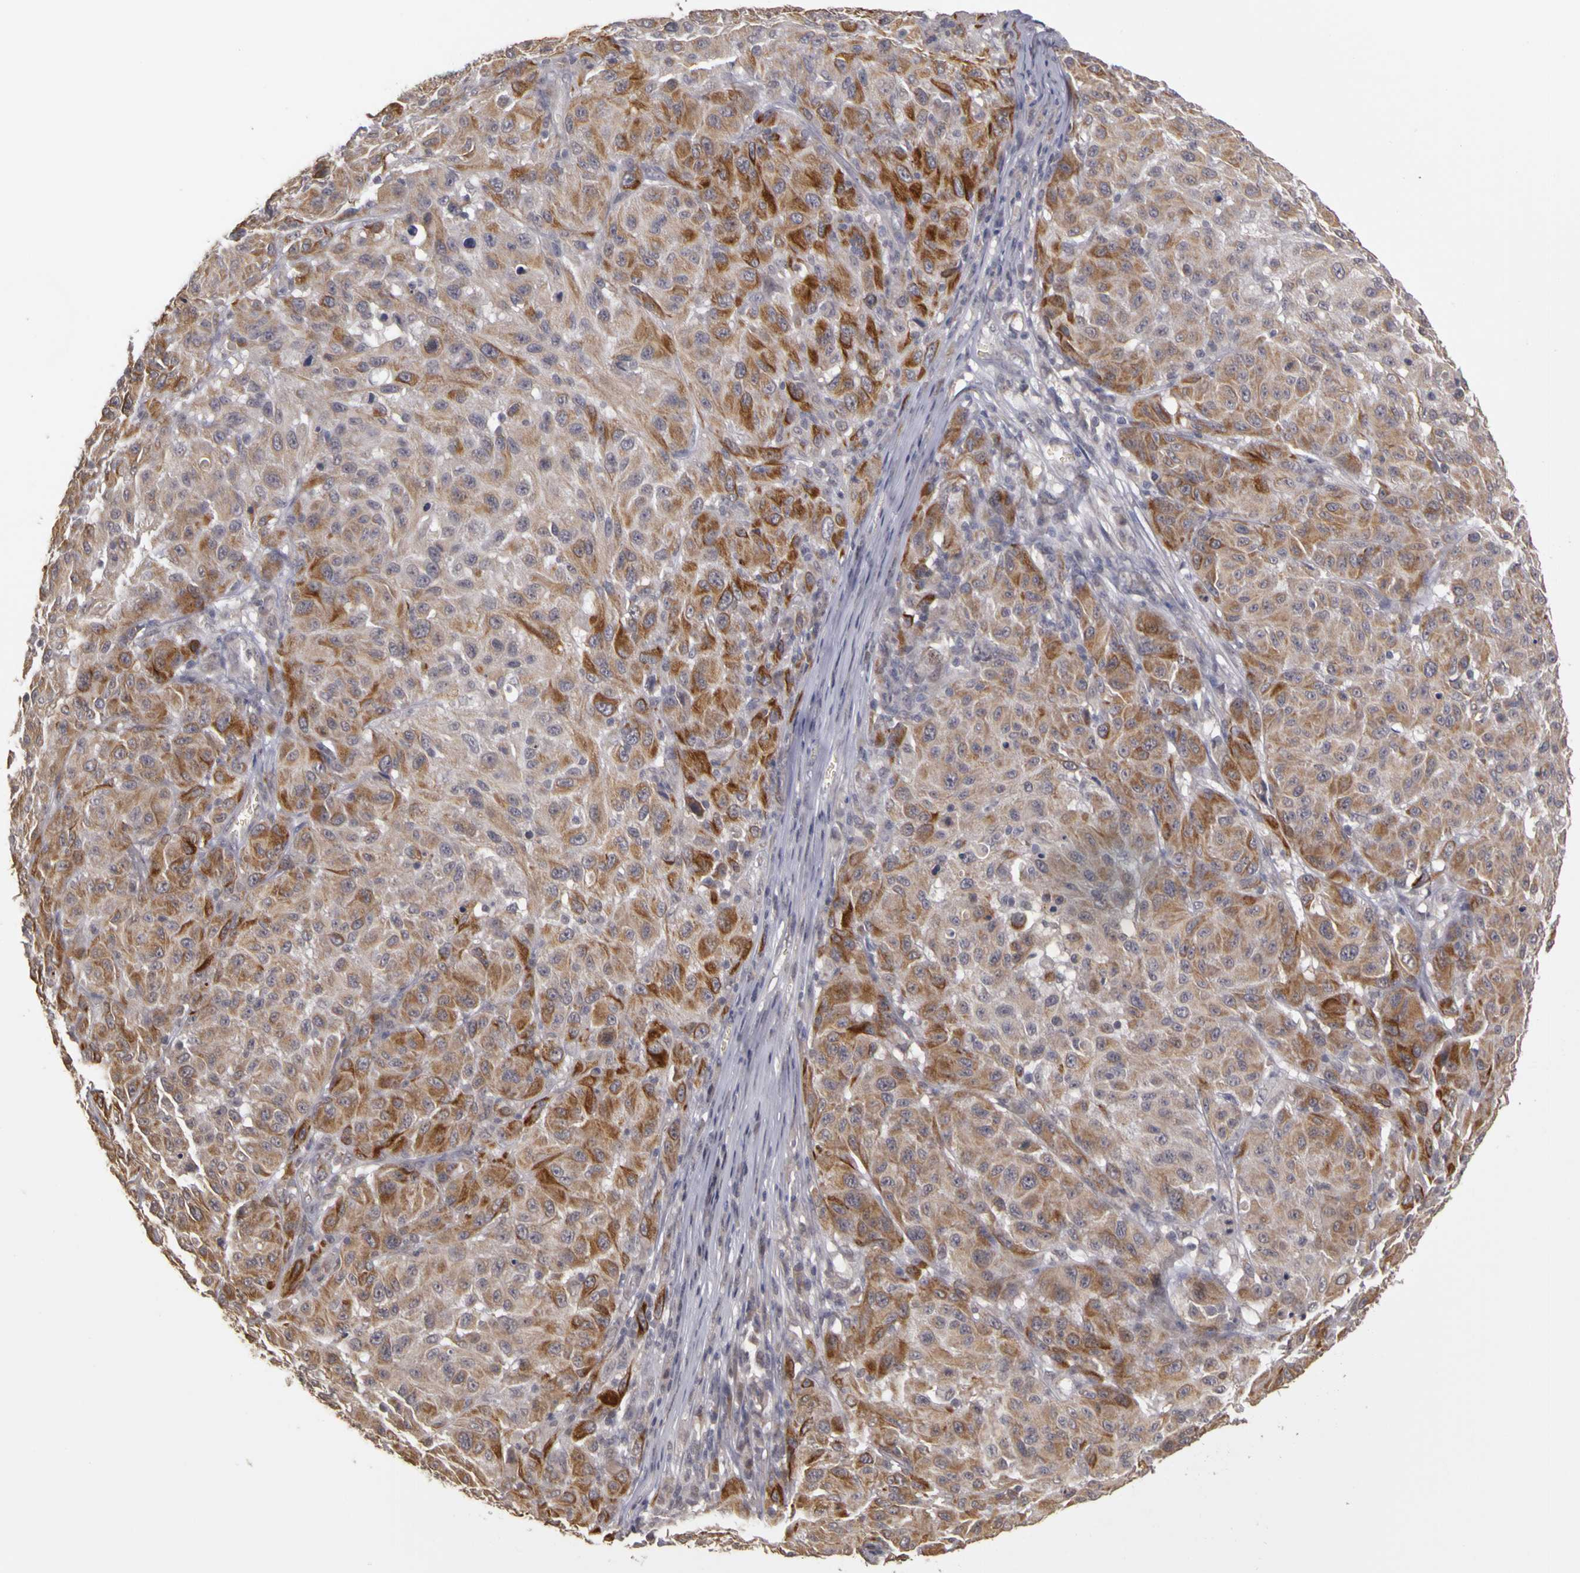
{"staining": {"intensity": "moderate", "quantity": ">75%", "location": "cytoplasmic/membranous"}, "tissue": "melanoma", "cell_type": "Tumor cells", "image_type": "cancer", "snomed": [{"axis": "morphology", "description": "Malignant melanoma, NOS"}, {"axis": "topography", "description": "Skin"}], "caption": "Brown immunohistochemical staining in malignant melanoma displays moderate cytoplasmic/membranous staining in about >75% of tumor cells.", "gene": "FRMD7", "patient": {"sex": "female", "age": 77}}